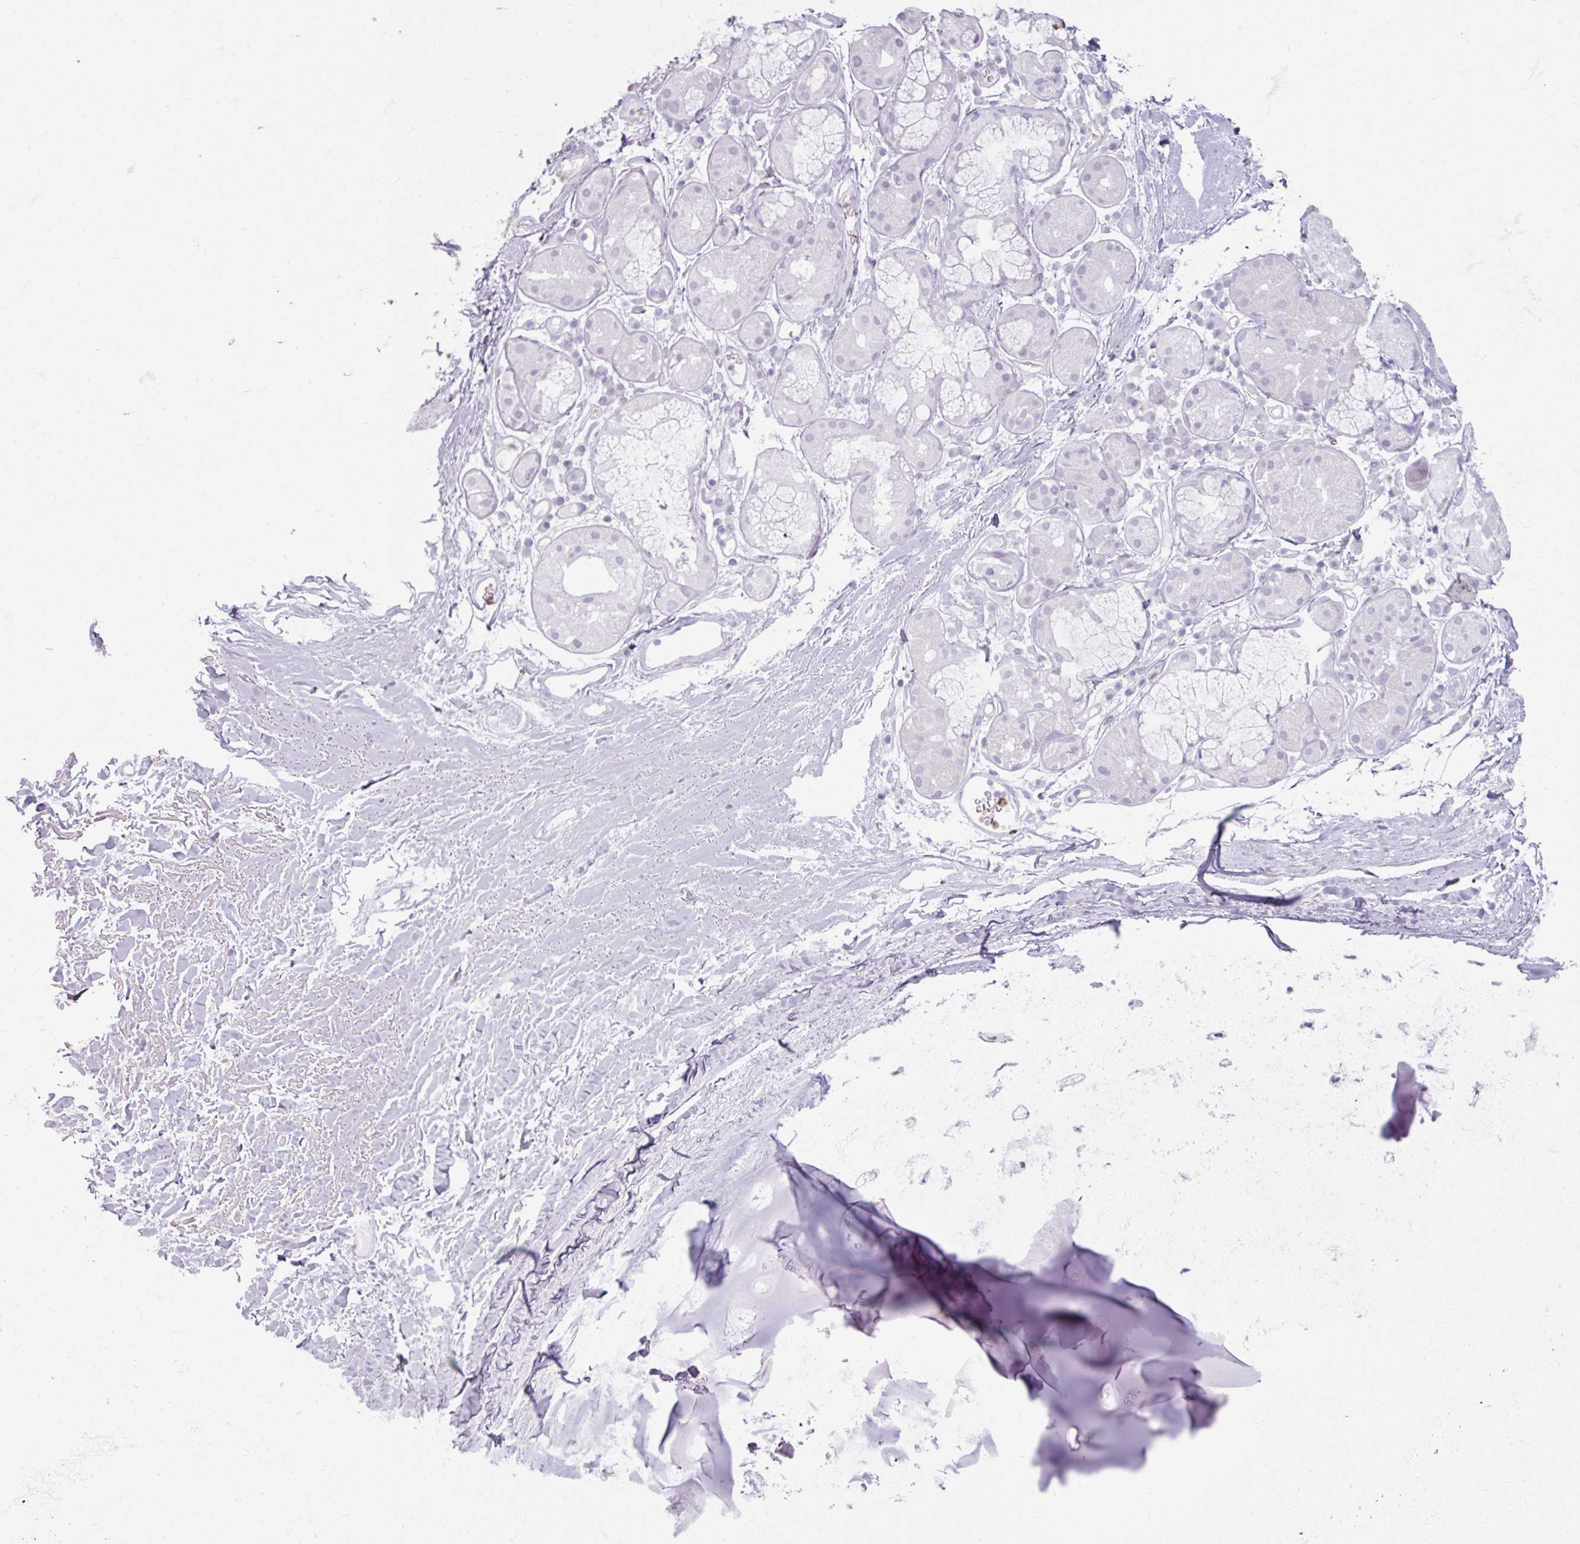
{"staining": {"intensity": "negative", "quantity": "none", "location": "none"}, "tissue": "adipose tissue", "cell_type": "Adipocytes", "image_type": "normal", "snomed": [{"axis": "morphology", "description": "Normal tissue, NOS"}, {"axis": "topography", "description": "Cartilage tissue"}], "caption": "Photomicrograph shows no protein positivity in adipocytes of normal adipose tissue. (DAB (3,3'-diaminobenzidine) immunohistochemistry (IHC), high magnification).", "gene": "ARG1", "patient": {"sex": "male", "age": 80}}